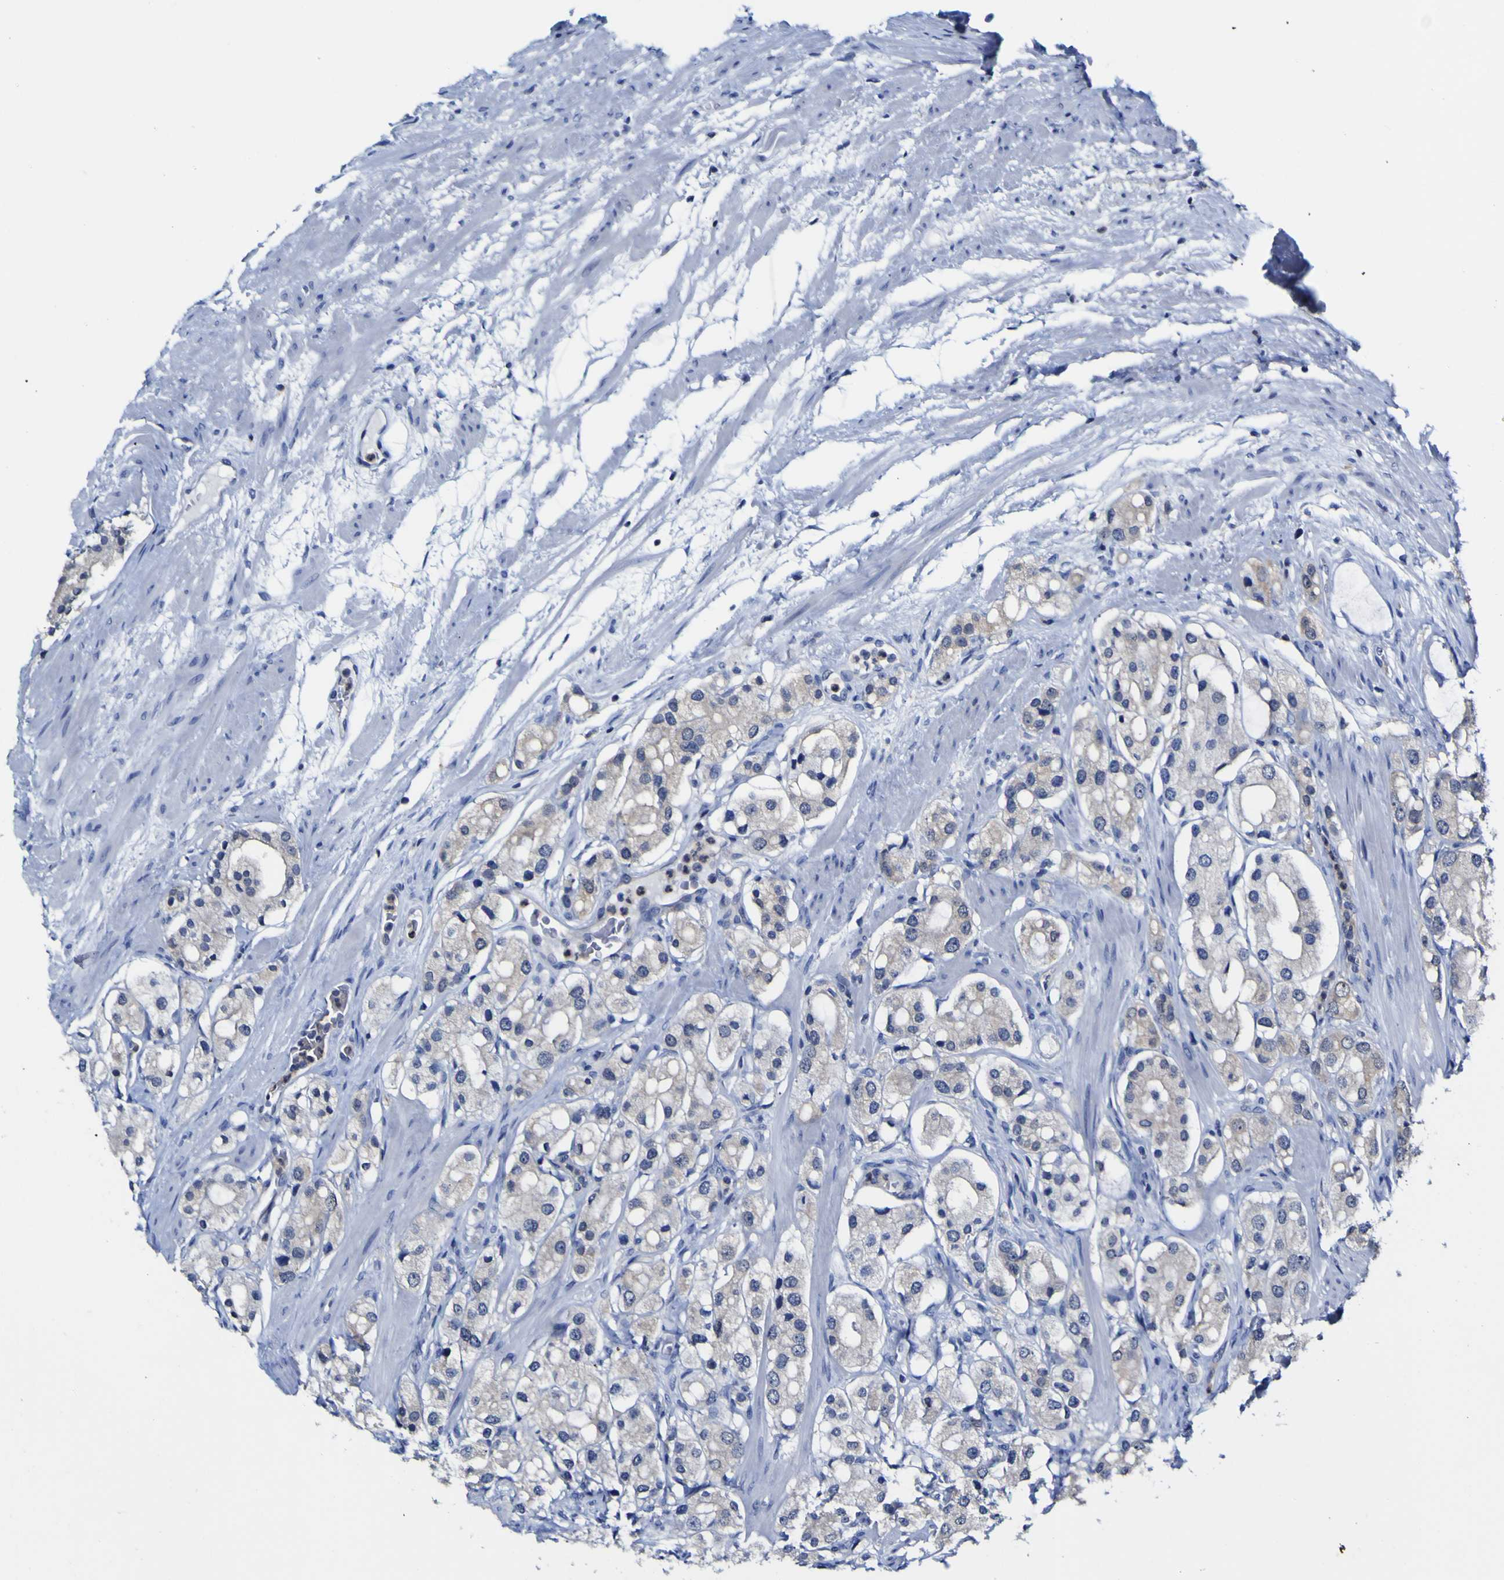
{"staining": {"intensity": "negative", "quantity": "none", "location": "none"}, "tissue": "prostate cancer", "cell_type": "Tumor cells", "image_type": "cancer", "snomed": [{"axis": "morphology", "description": "Adenocarcinoma, High grade"}, {"axis": "topography", "description": "Prostate"}], "caption": "IHC histopathology image of prostate cancer stained for a protein (brown), which displays no expression in tumor cells.", "gene": "CASP6", "patient": {"sex": "male", "age": 65}}